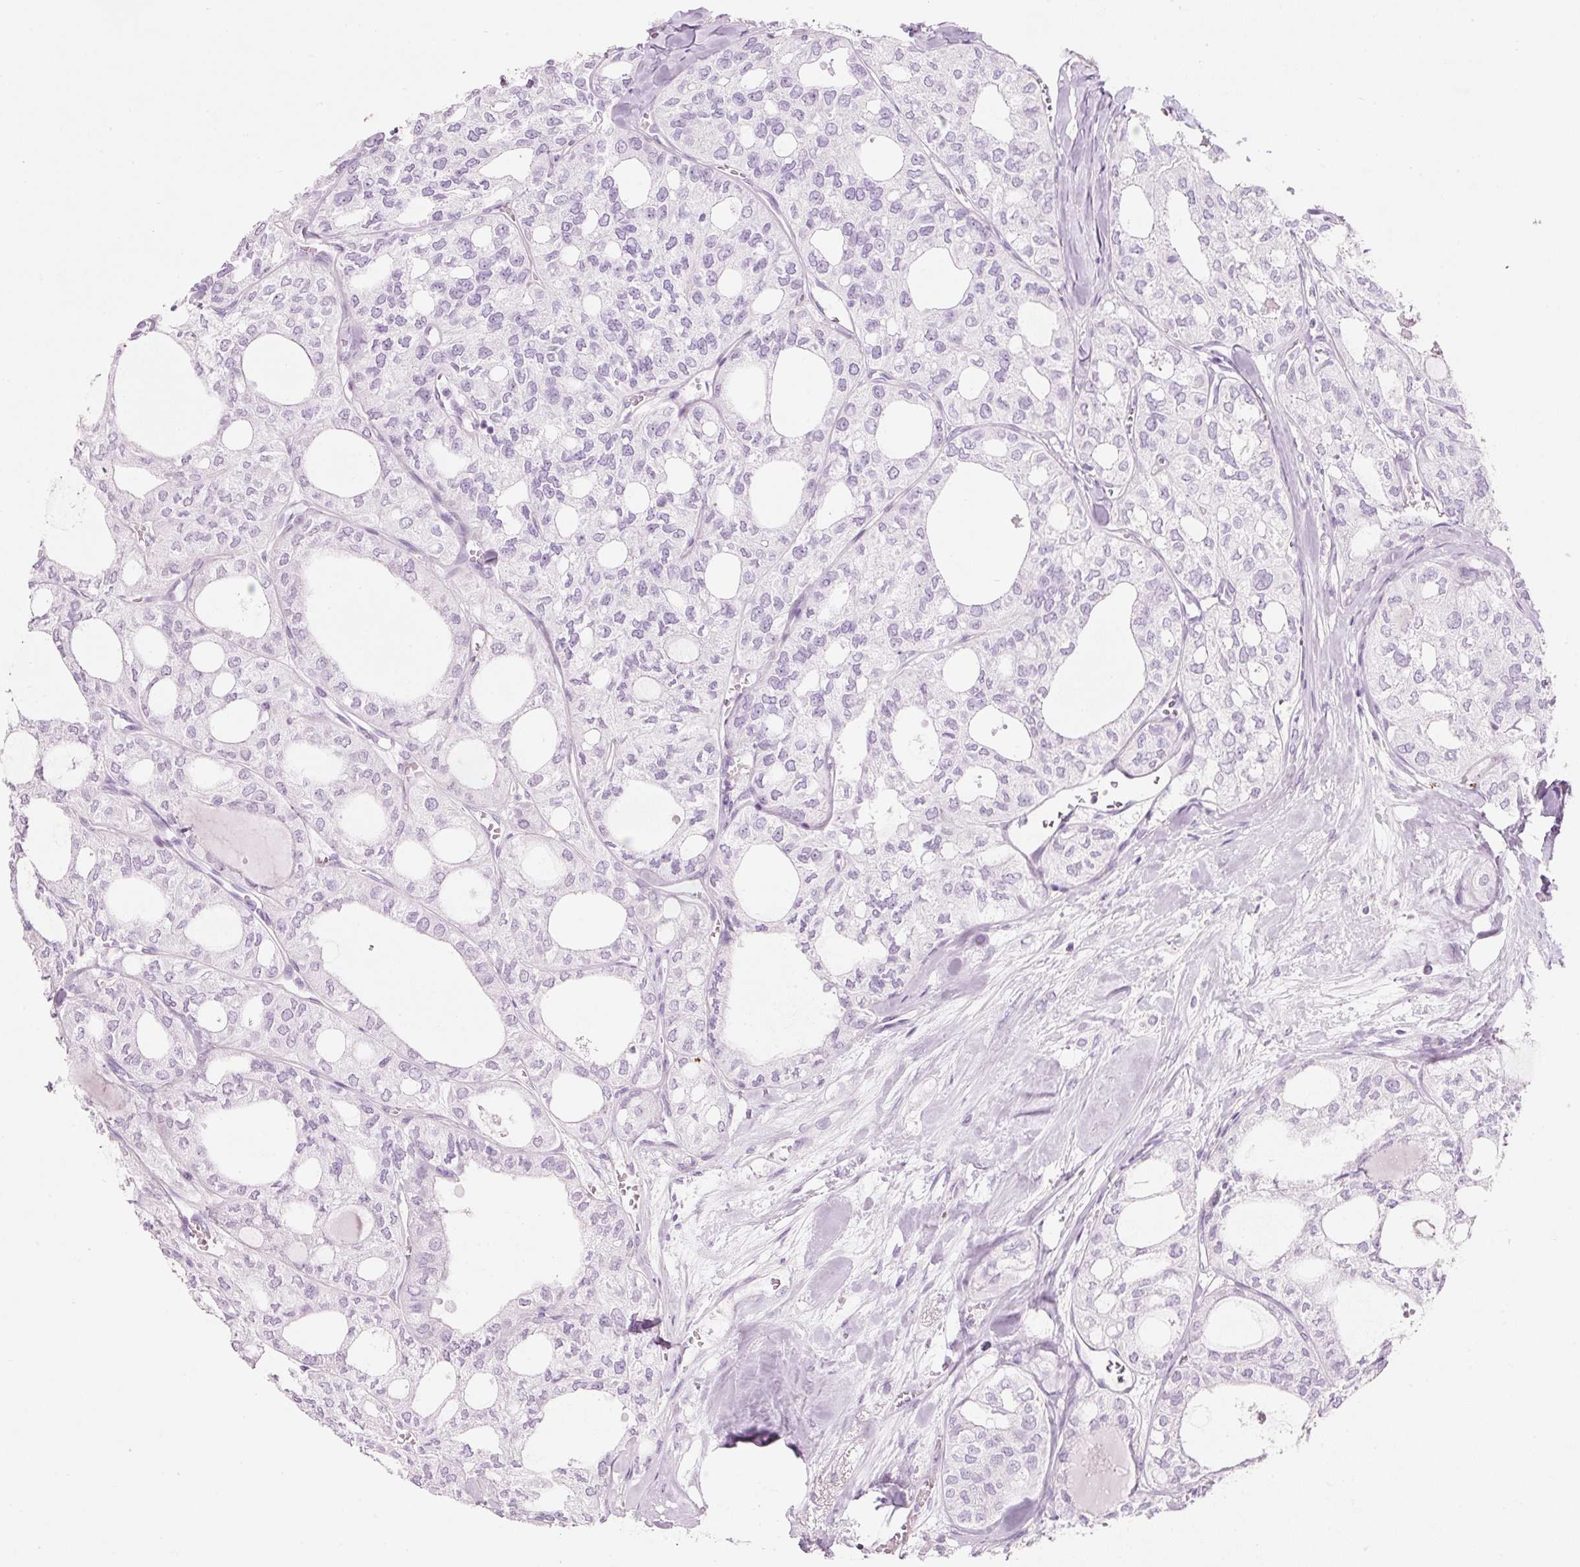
{"staining": {"intensity": "negative", "quantity": "none", "location": "none"}, "tissue": "thyroid cancer", "cell_type": "Tumor cells", "image_type": "cancer", "snomed": [{"axis": "morphology", "description": "Follicular adenoma carcinoma, NOS"}, {"axis": "topography", "description": "Thyroid gland"}], "caption": "Immunohistochemistry of thyroid cancer (follicular adenoma carcinoma) shows no expression in tumor cells.", "gene": "CMA1", "patient": {"sex": "male", "age": 75}}